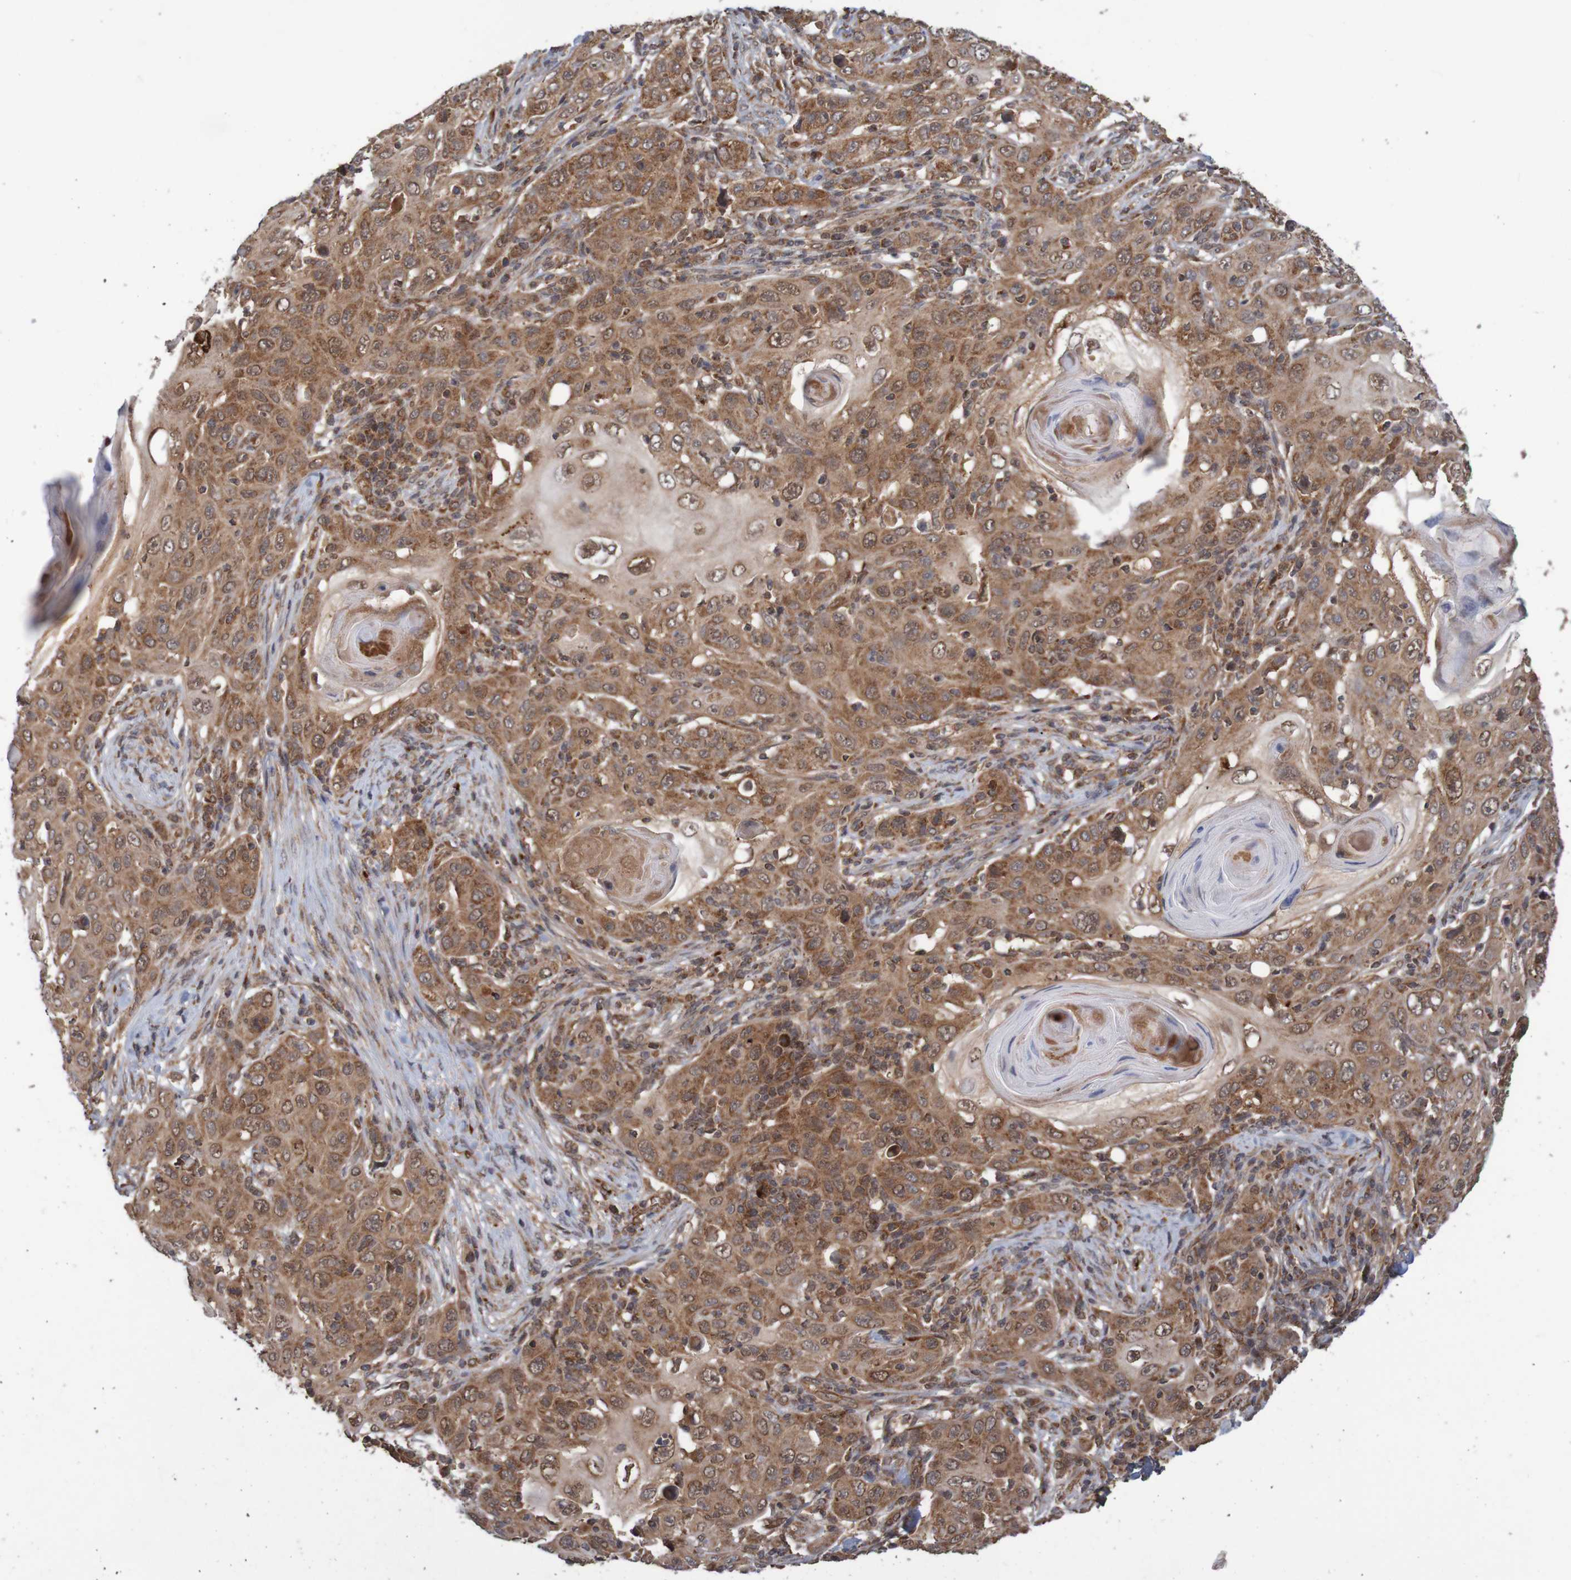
{"staining": {"intensity": "moderate", "quantity": ">75%", "location": "cytoplasmic/membranous"}, "tissue": "skin cancer", "cell_type": "Tumor cells", "image_type": "cancer", "snomed": [{"axis": "morphology", "description": "Squamous cell carcinoma, NOS"}, {"axis": "topography", "description": "Skin"}], "caption": "Tumor cells display medium levels of moderate cytoplasmic/membranous positivity in approximately >75% of cells in squamous cell carcinoma (skin). Using DAB (3,3'-diaminobenzidine) (brown) and hematoxylin (blue) stains, captured at high magnification using brightfield microscopy.", "gene": "MRPL52", "patient": {"sex": "female", "age": 88}}